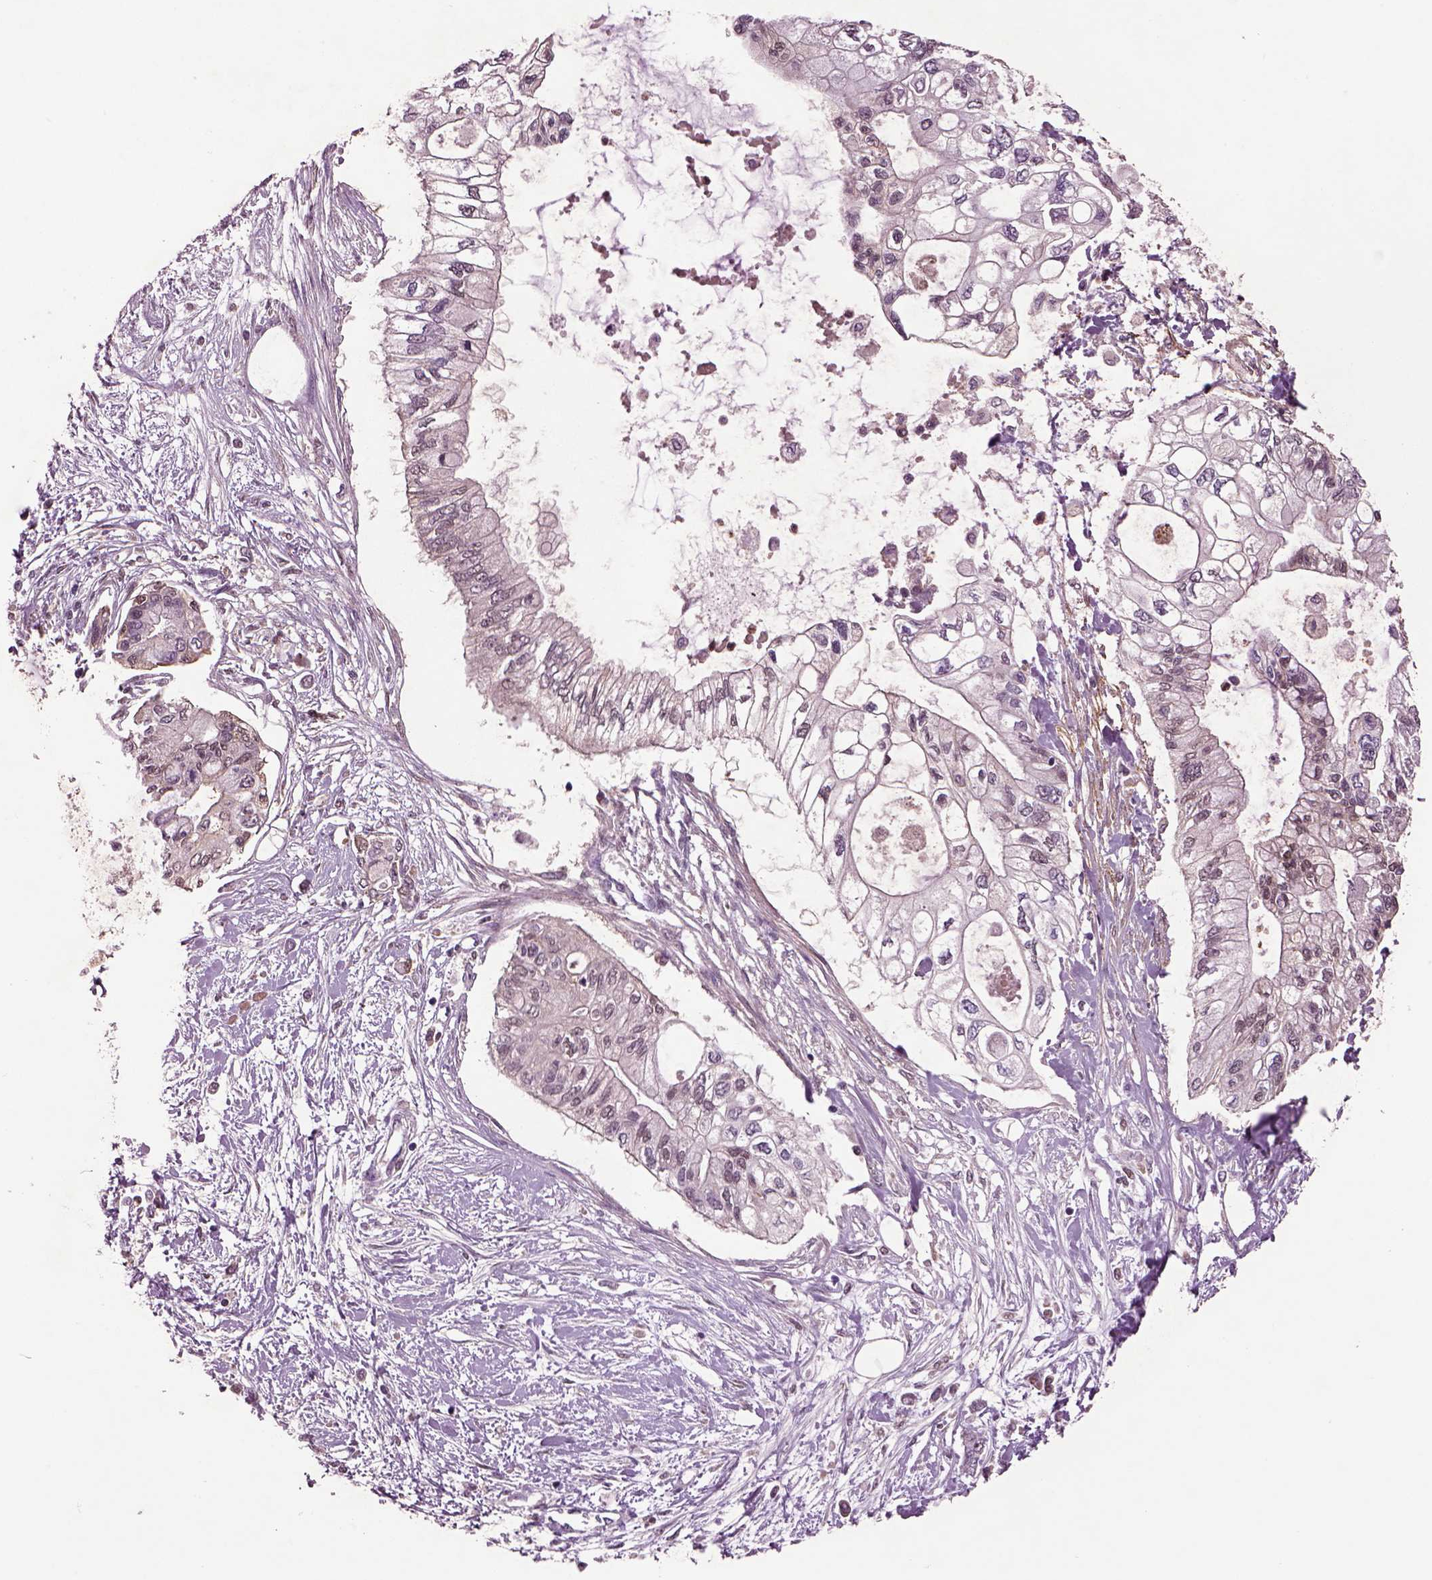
{"staining": {"intensity": "negative", "quantity": "none", "location": "none"}, "tissue": "pancreatic cancer", "cell_type": "Tumor cells", "image_type": "cancer", "snomed": [{"axis": "morphology", "description": "Adenocarcinoma, NOS"}, {"axis": "topography", "description": "Pancreas"}], "caption": "Adenocarcinoma (pancreatic) was stained to show a protein in brown. There is no significant positivity in tumor cells. (DAB immunohistochemistry with hematoxylin counter stain).", "gene": "MDP1", "patient": {"sex": "female", "age": 77}}